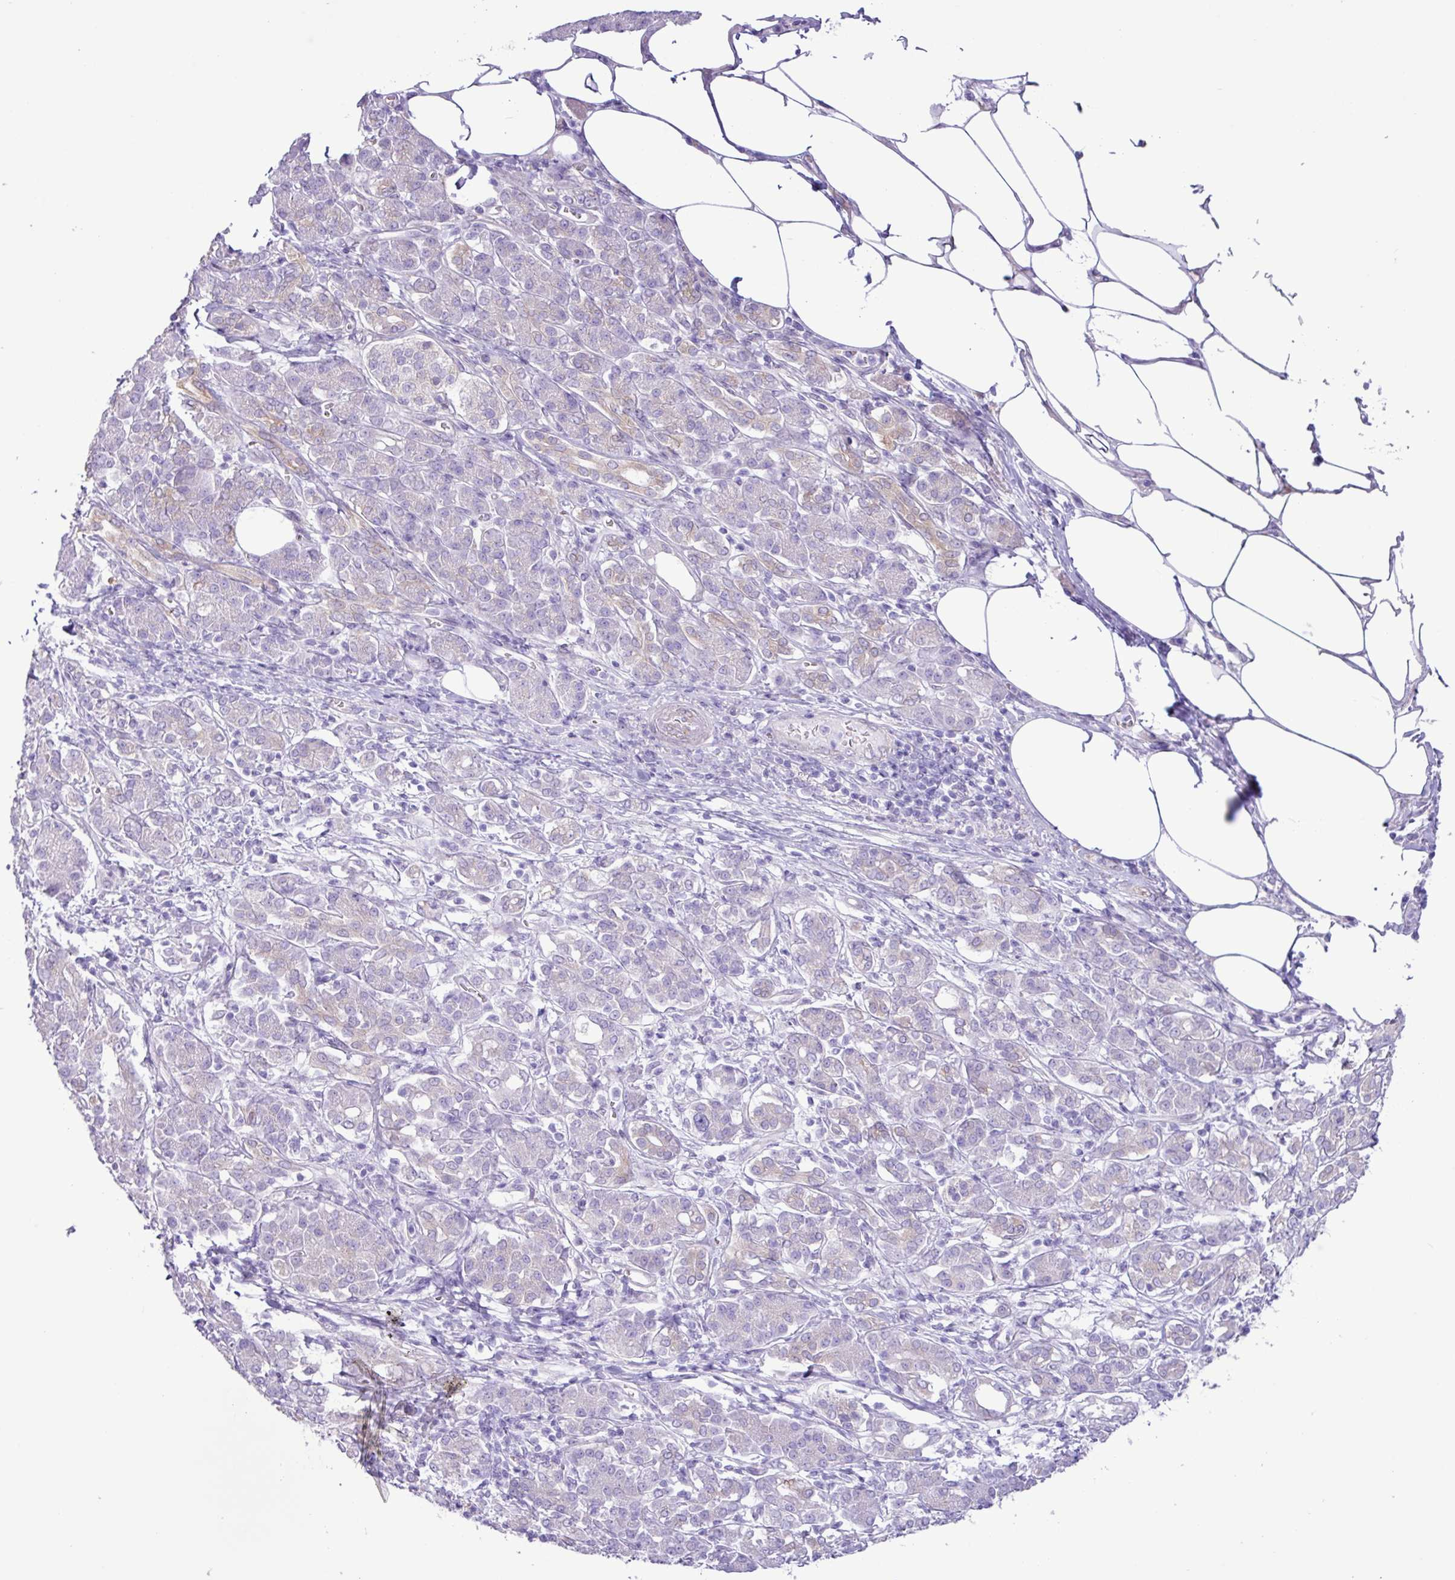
{"staining": {"intensity": "negative", "quantity": "none", "location": "none"}, "tissue": "pancreatic cancer", "cell_type": "Tumor cells", "image_type": "cancer", "snomed": [{"axis": "morphology", "description": "Adenocarcinoma, NOS"}, {"axis": "topography", "description": "Pancreas"}], "caption": "Immunohistochemistry (IHC) of human pancreatic adenocarcinoma exhibits no staining in tumor cells.", "gene": "SLC38A1", "patient": {"sex": "male", "age": 63}}